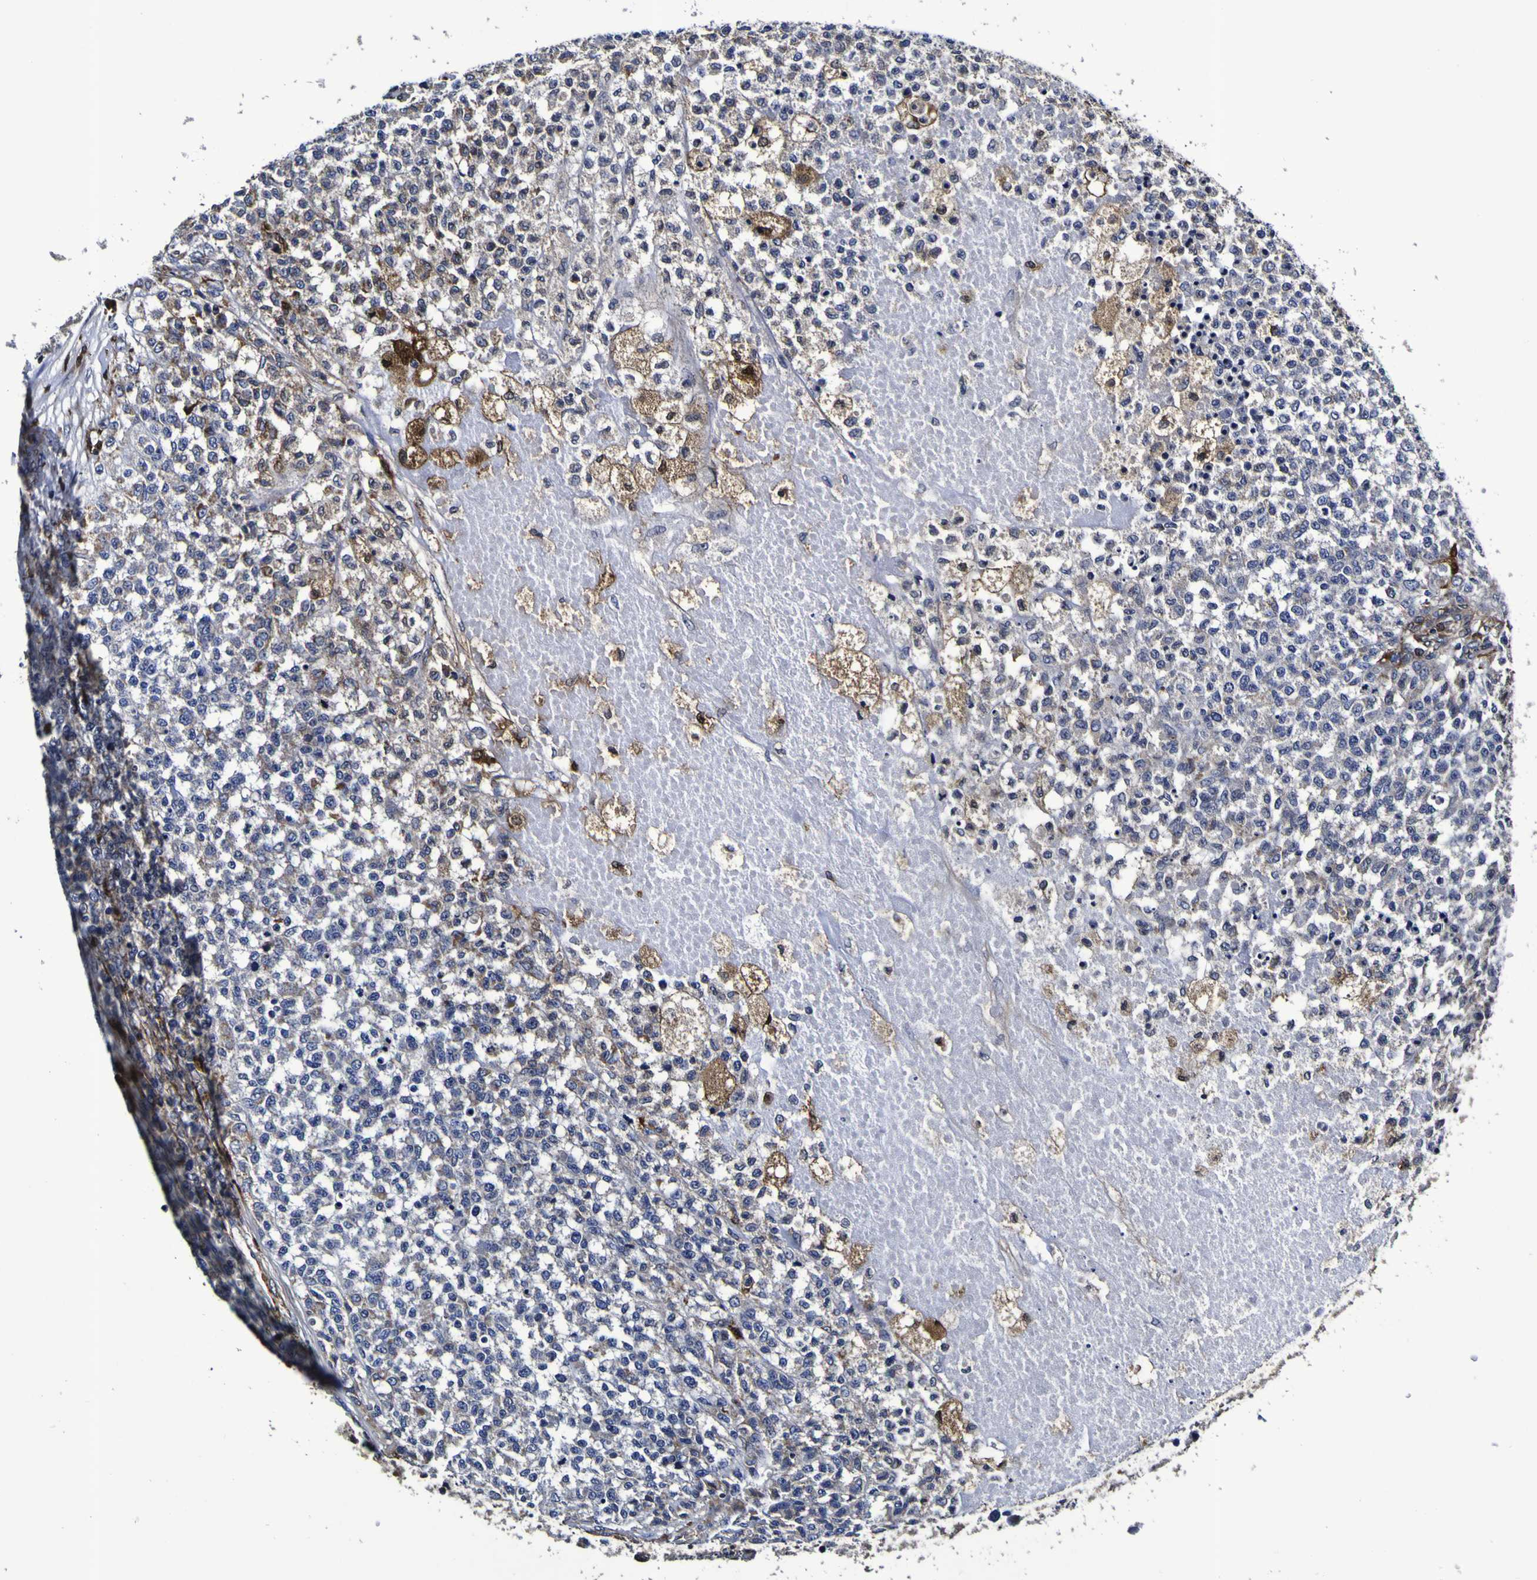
{"staining": {"intensity": "moderate", "quantity": "<25%", "location": "cytoplasmic/membranous"}, "tissue": "testis cancer", "cell_type": "Tumor cells", "image_type": "cancer", "snomed": [{"axis": "morphology", "description": "Seminoma, NOS"}, {"axis": "topography", "description": "Testis"}], "caption": "High-magnification brightfield microscopy of testis cancer (seminoma) stained with DAB (brown) and counterstained with hematoxylin (blue). tumor cells exhibit moderate cytoplasmic/membranous expression is seen in about<25% of cells. The staining was performed using DAB, with brown indicating positive protein expression. Nuclei are stained blue with hematoxylin.", "gene": "GPX1", "patient": {"sex": "male", "age": 59}}